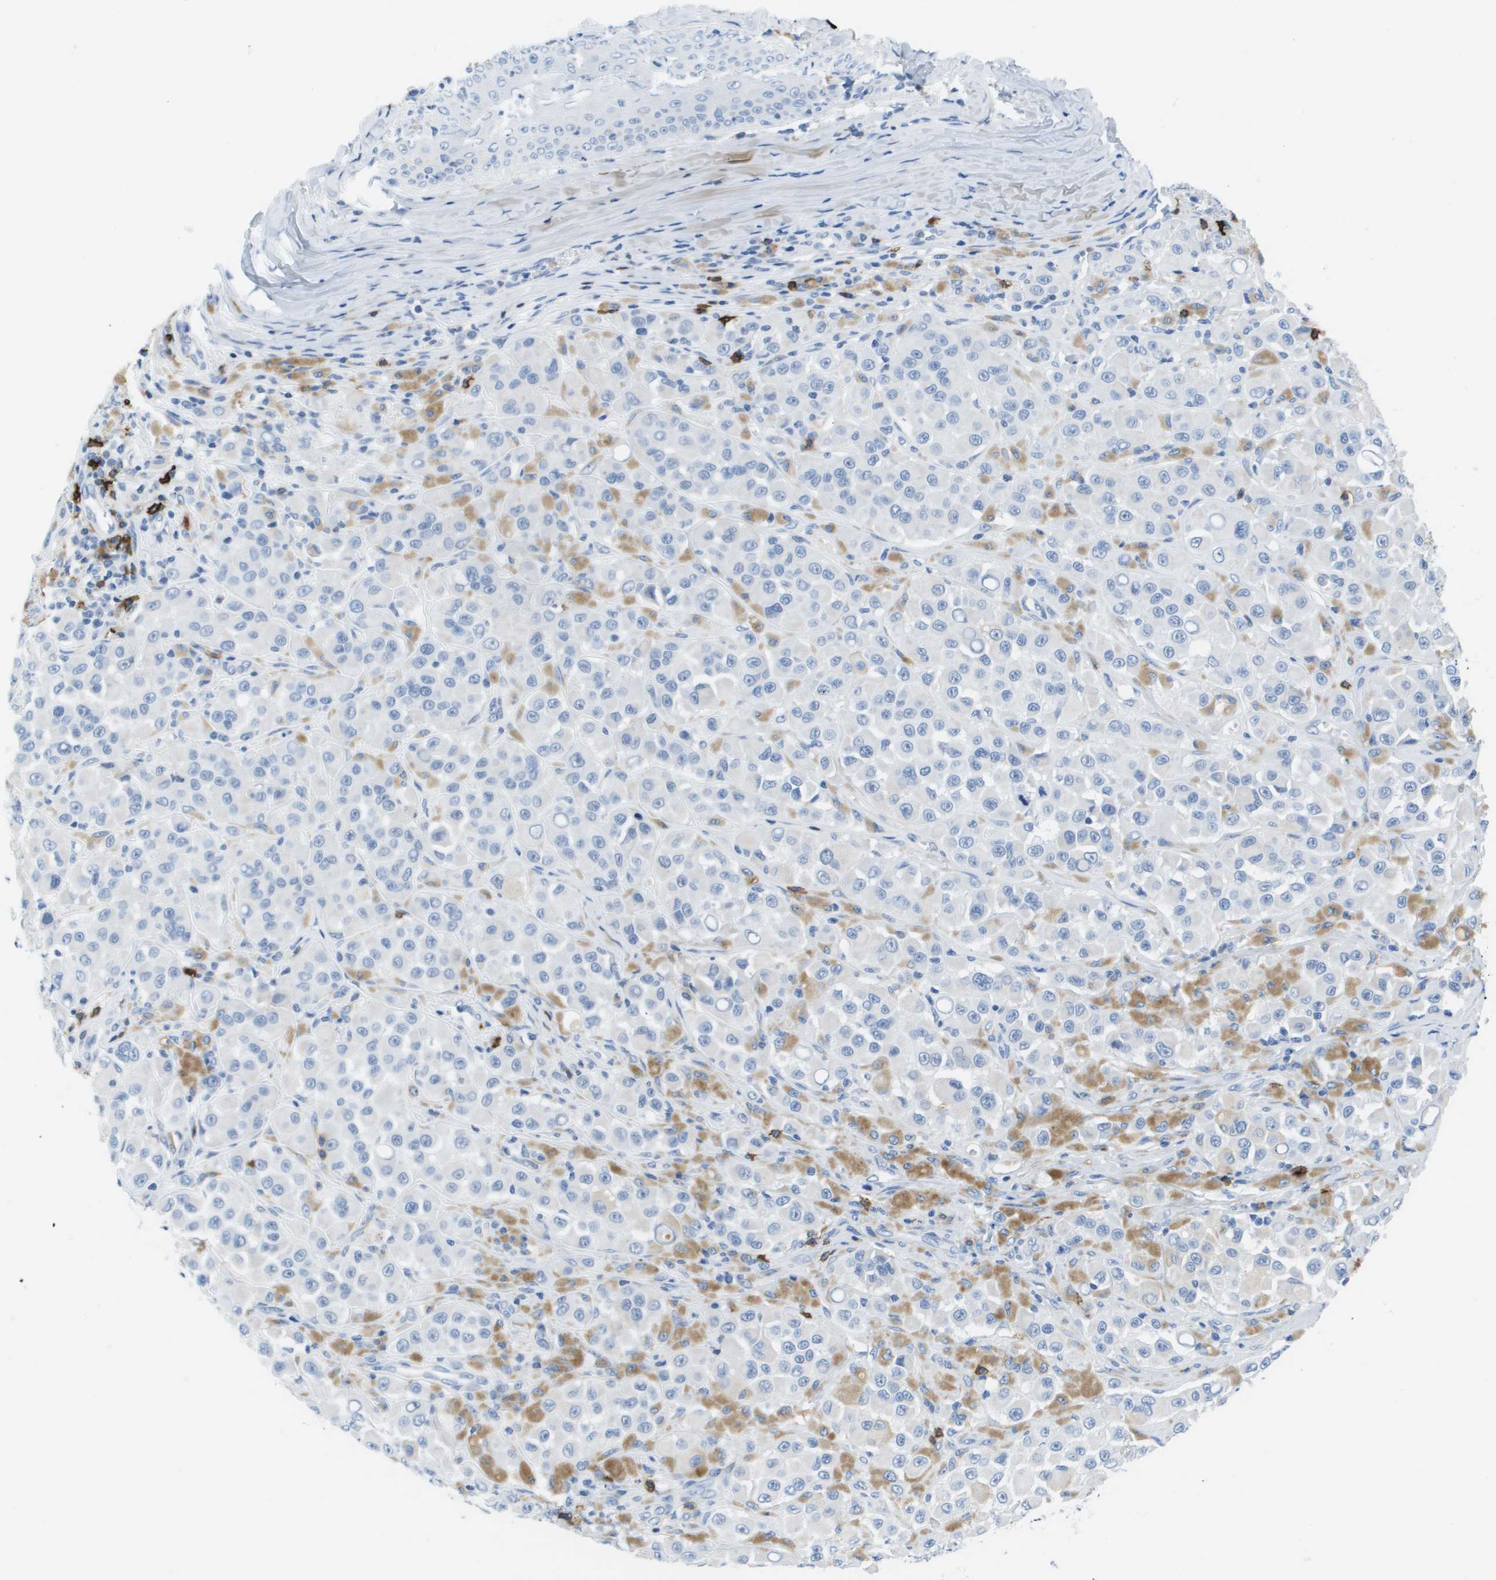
{"staining": {"intensity": "negative", "quantity": "none", "location": "none"}, "tissue": "melanoma", "cell_type": "Tumor cells", "image_type": "cancer", "snomed": [{"axis": "morphology", "description": "Malignant melanoma, NOS"}, {"axis": "topography", "description": "Skin"}], "caption": "Image shows no significant protein expression in tumor cells of melanoma.", "gene": "MS4A1", "patient": {"sex": "male", "age": 84}}